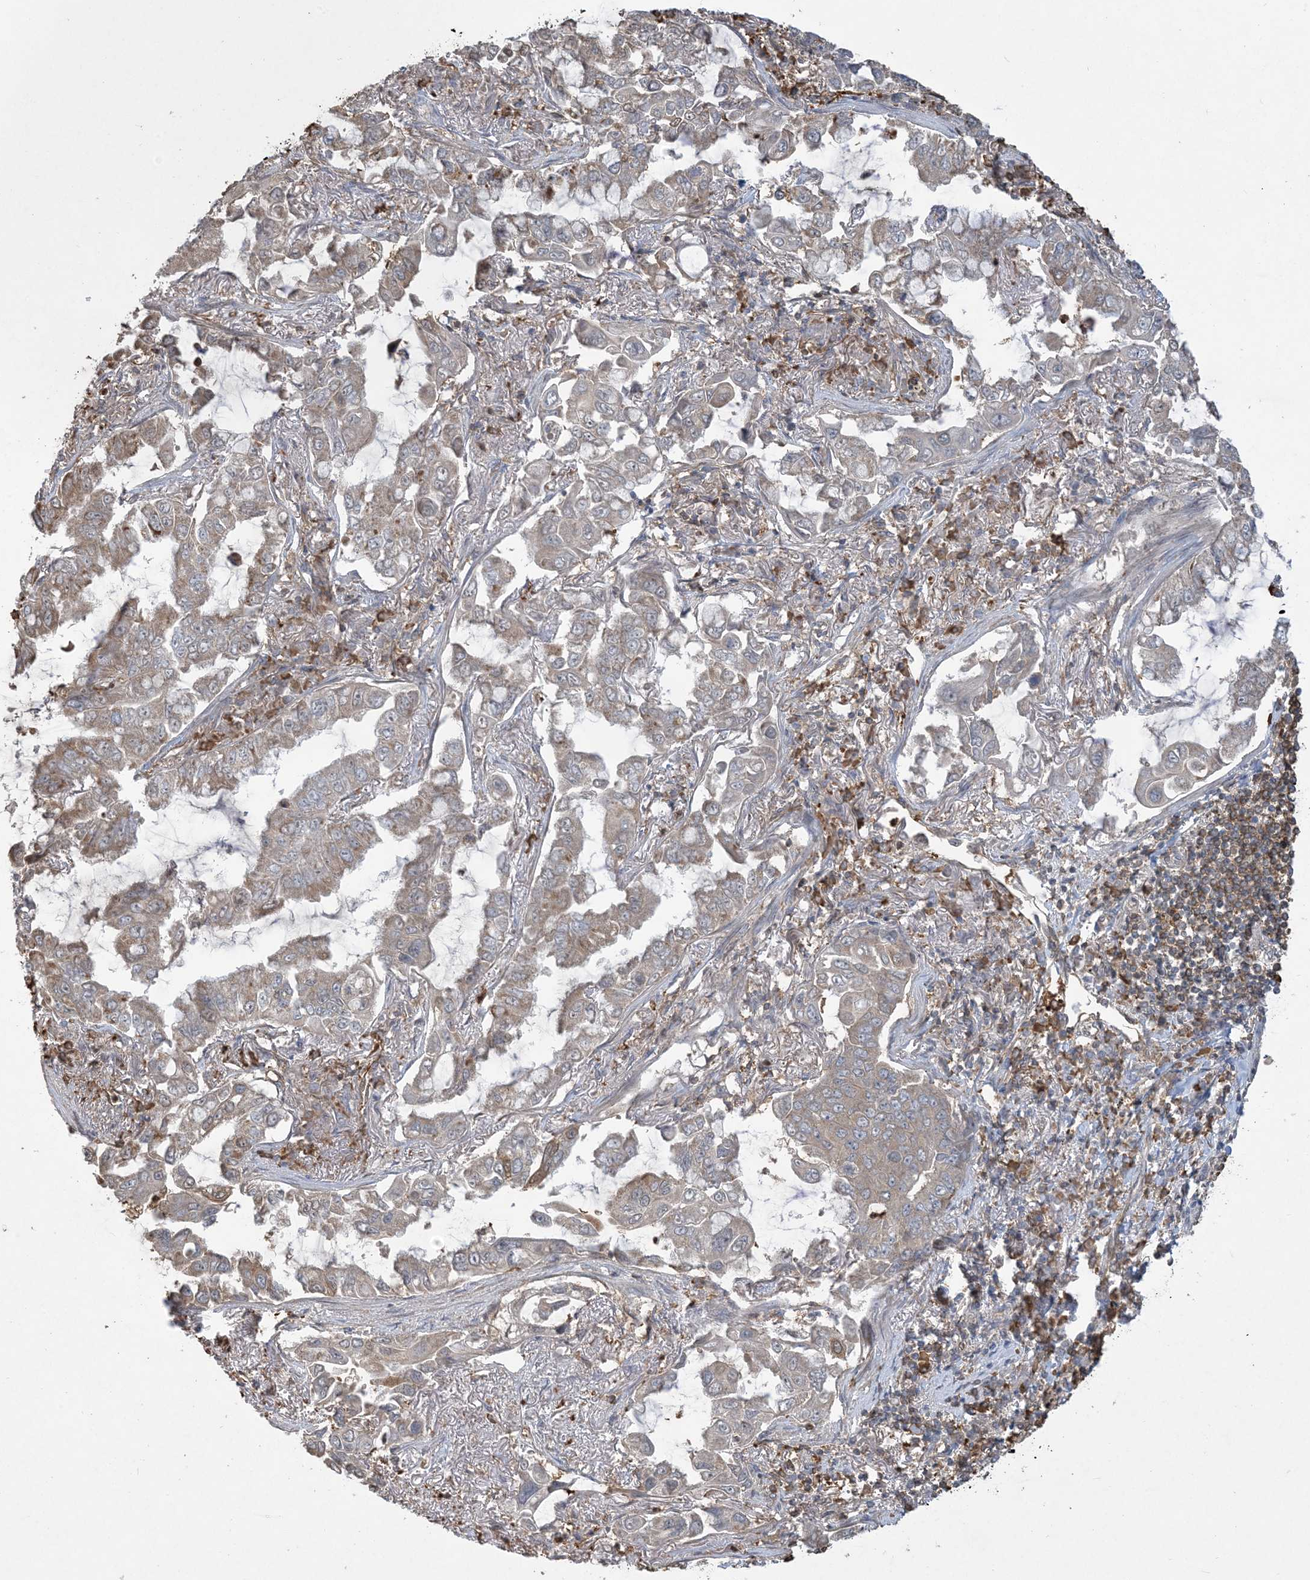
{"staining": {"intensity": "weak", "quantity": "25%-75%", "location": "cytoplasmic/membranous"}, "tissue": "lung cancer", "cell_type": "Tumor cells", "image_type": "cancer", "snomed": [{"axis": "morphology", "description": "Adenocarcinoma, NOS"}, {"axis": "topography", "description": "Lung"}], "caption": "There is low levels of weak cytoplasmic/membranous expression in tumor cells of adenocarcinoma (lung), as demonstrated by immunohistochemical staining (brown color).", "gene": "TMSB4X", "patient": {"sex": "male", "age": 64}}